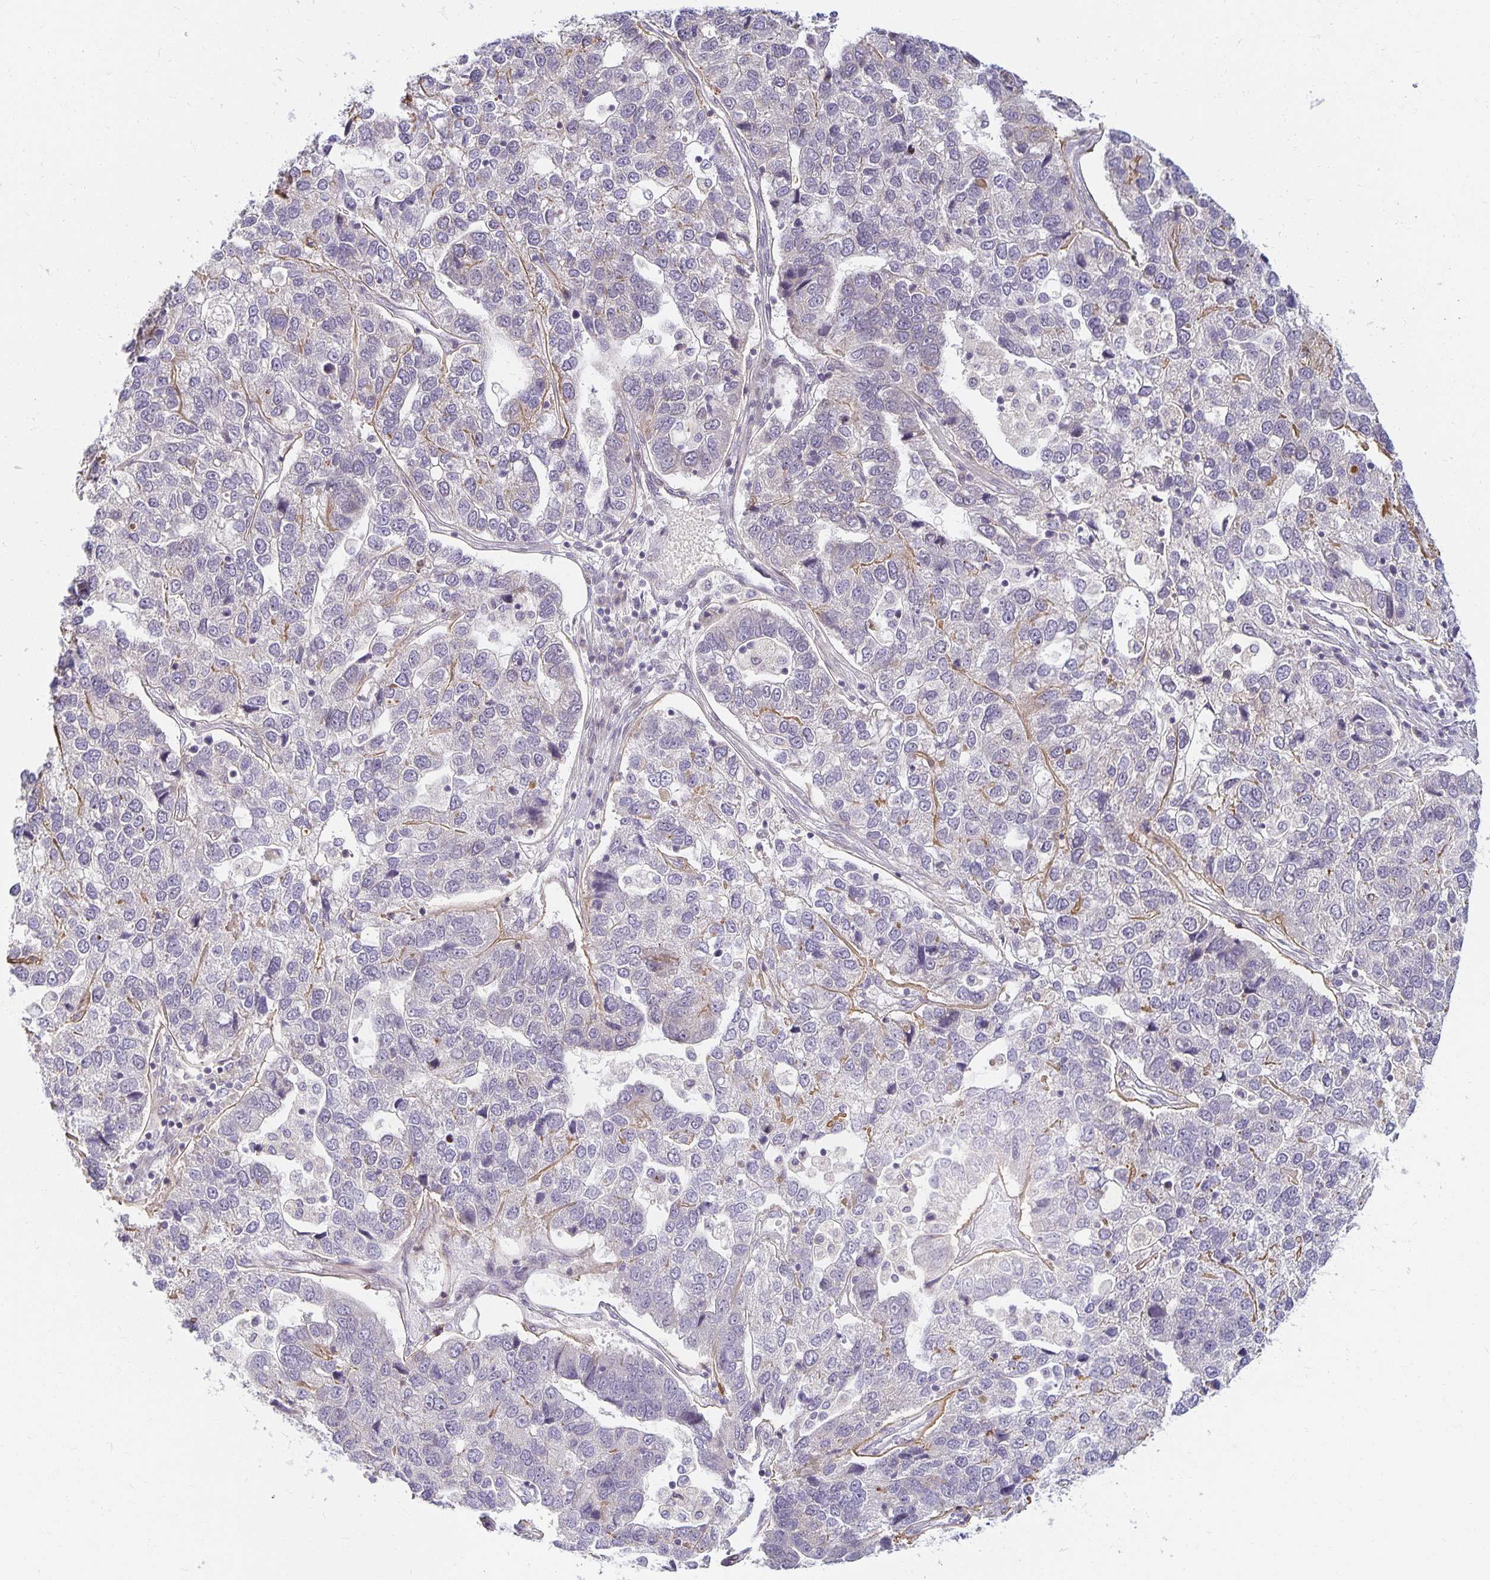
{"staining": {"intensity": "negative", "quantity": "none", "location": "none"}, "tissue": "pancreatic cancer", "cell_type": "Tumor cells", "image_type": "cancer", "snomed": [{"axis": "morphology", "description": "Adenocarcinoma, NOS"}, {"axis": "topography", "description": "Pancreas"}], "caption": "Immunohistochemical staining of human pancreatic adenocarcinoma reveals no significant positivity in tumor cells.", "gene": "EHF", "patient": {"sex": "female", "age": 61}}